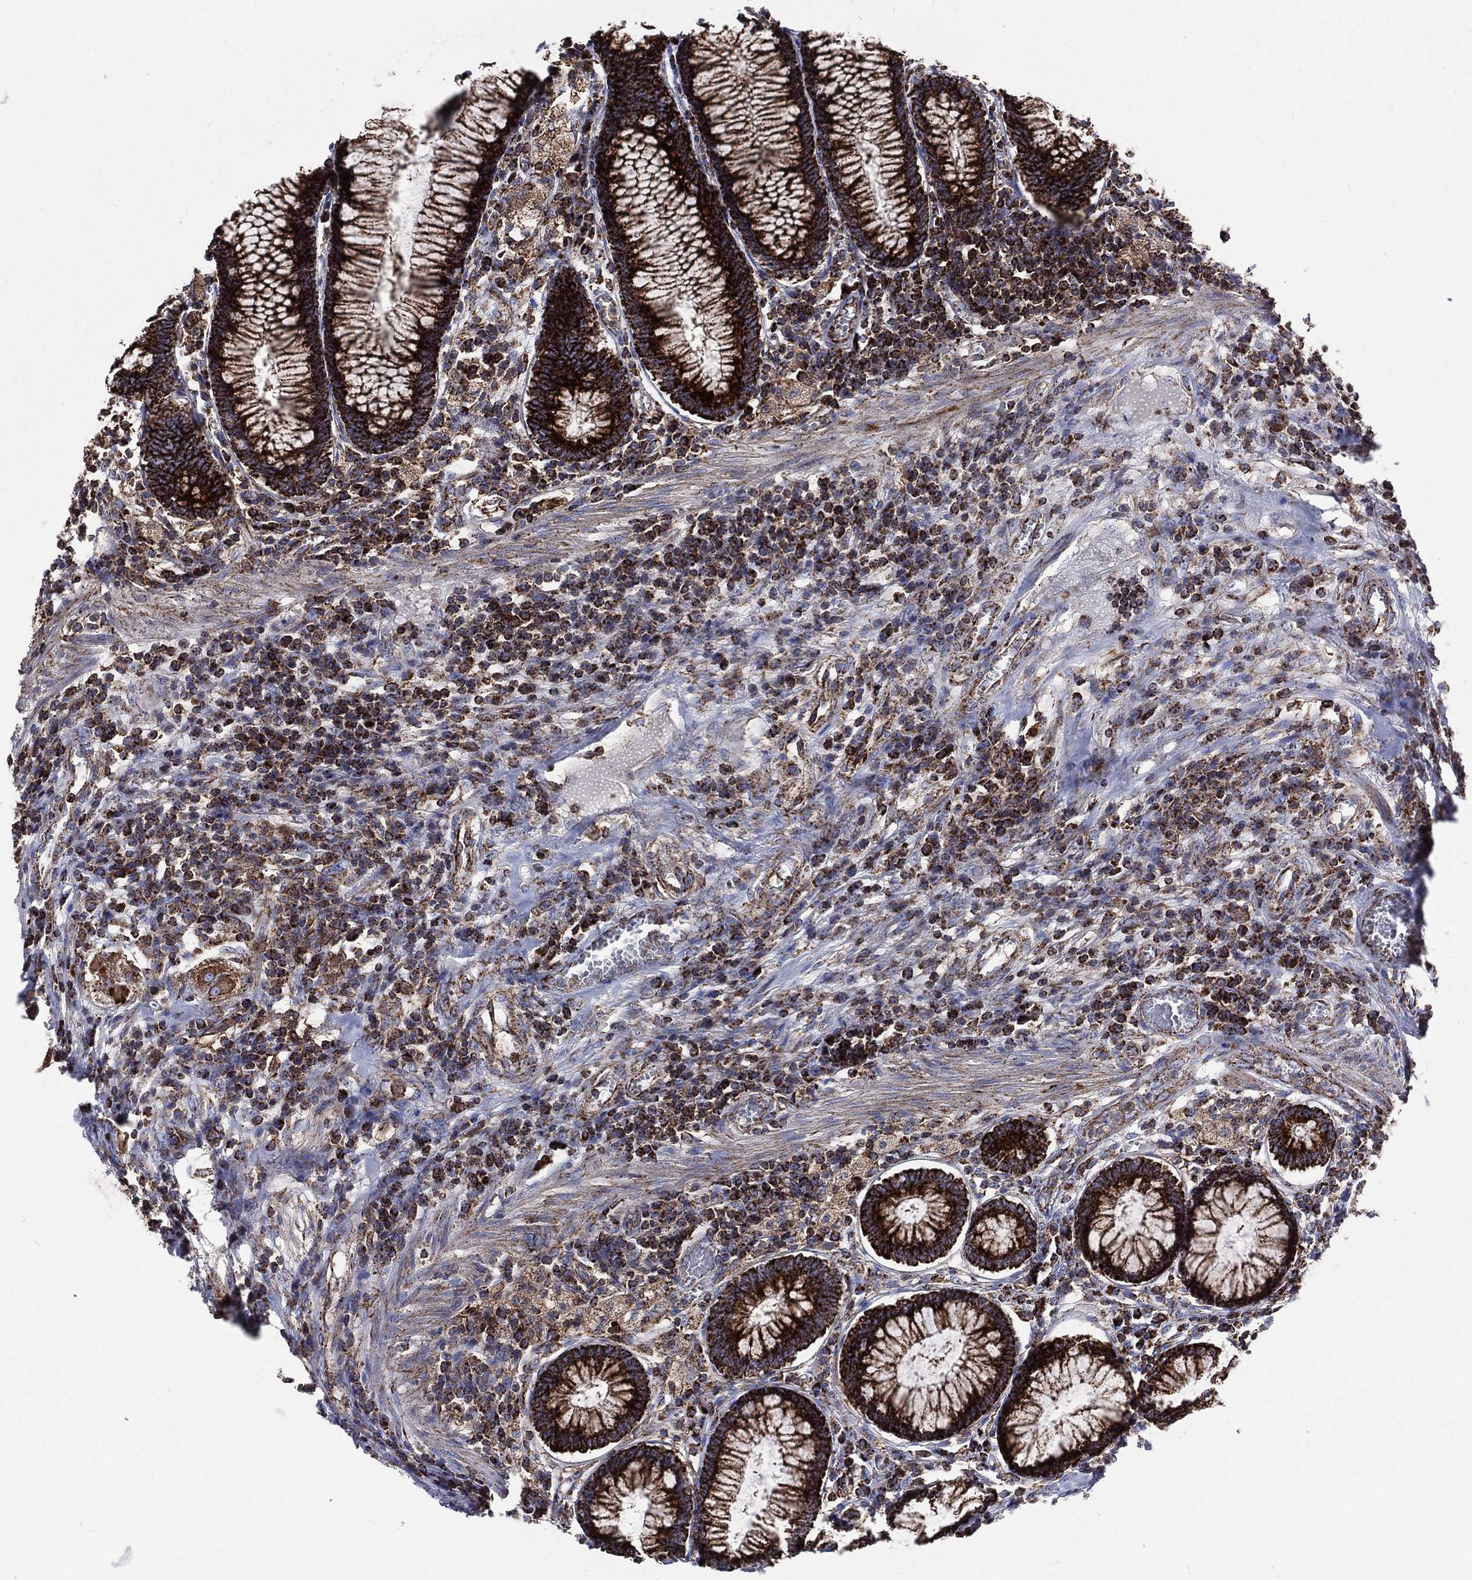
{"staining": {"intensity": "moderate", "quantity": "25%-75%", "location": "cytoplasmic/membranous"}, "tissue": "colon", "cell_type": "Endothelial cells", "image_type": "normal", "snomed": [{"axis": "morphology", "description": "Normal tissue, NOS"}, {"axis": "topography", "description": "Colon"}], "caption": "High-magnification brightfield microscopy of unremarkable colon stained with DAB (3,3'-diaminobenzidine) (brown) and counterstained with hematoxylin (blue). endothelial cells exhibit moderate cytoplasmic/membranous staining is identified in about25%-75% of cells.", "gene": "ANKRD37", "patient": {"sex": "male", "age": 65}}